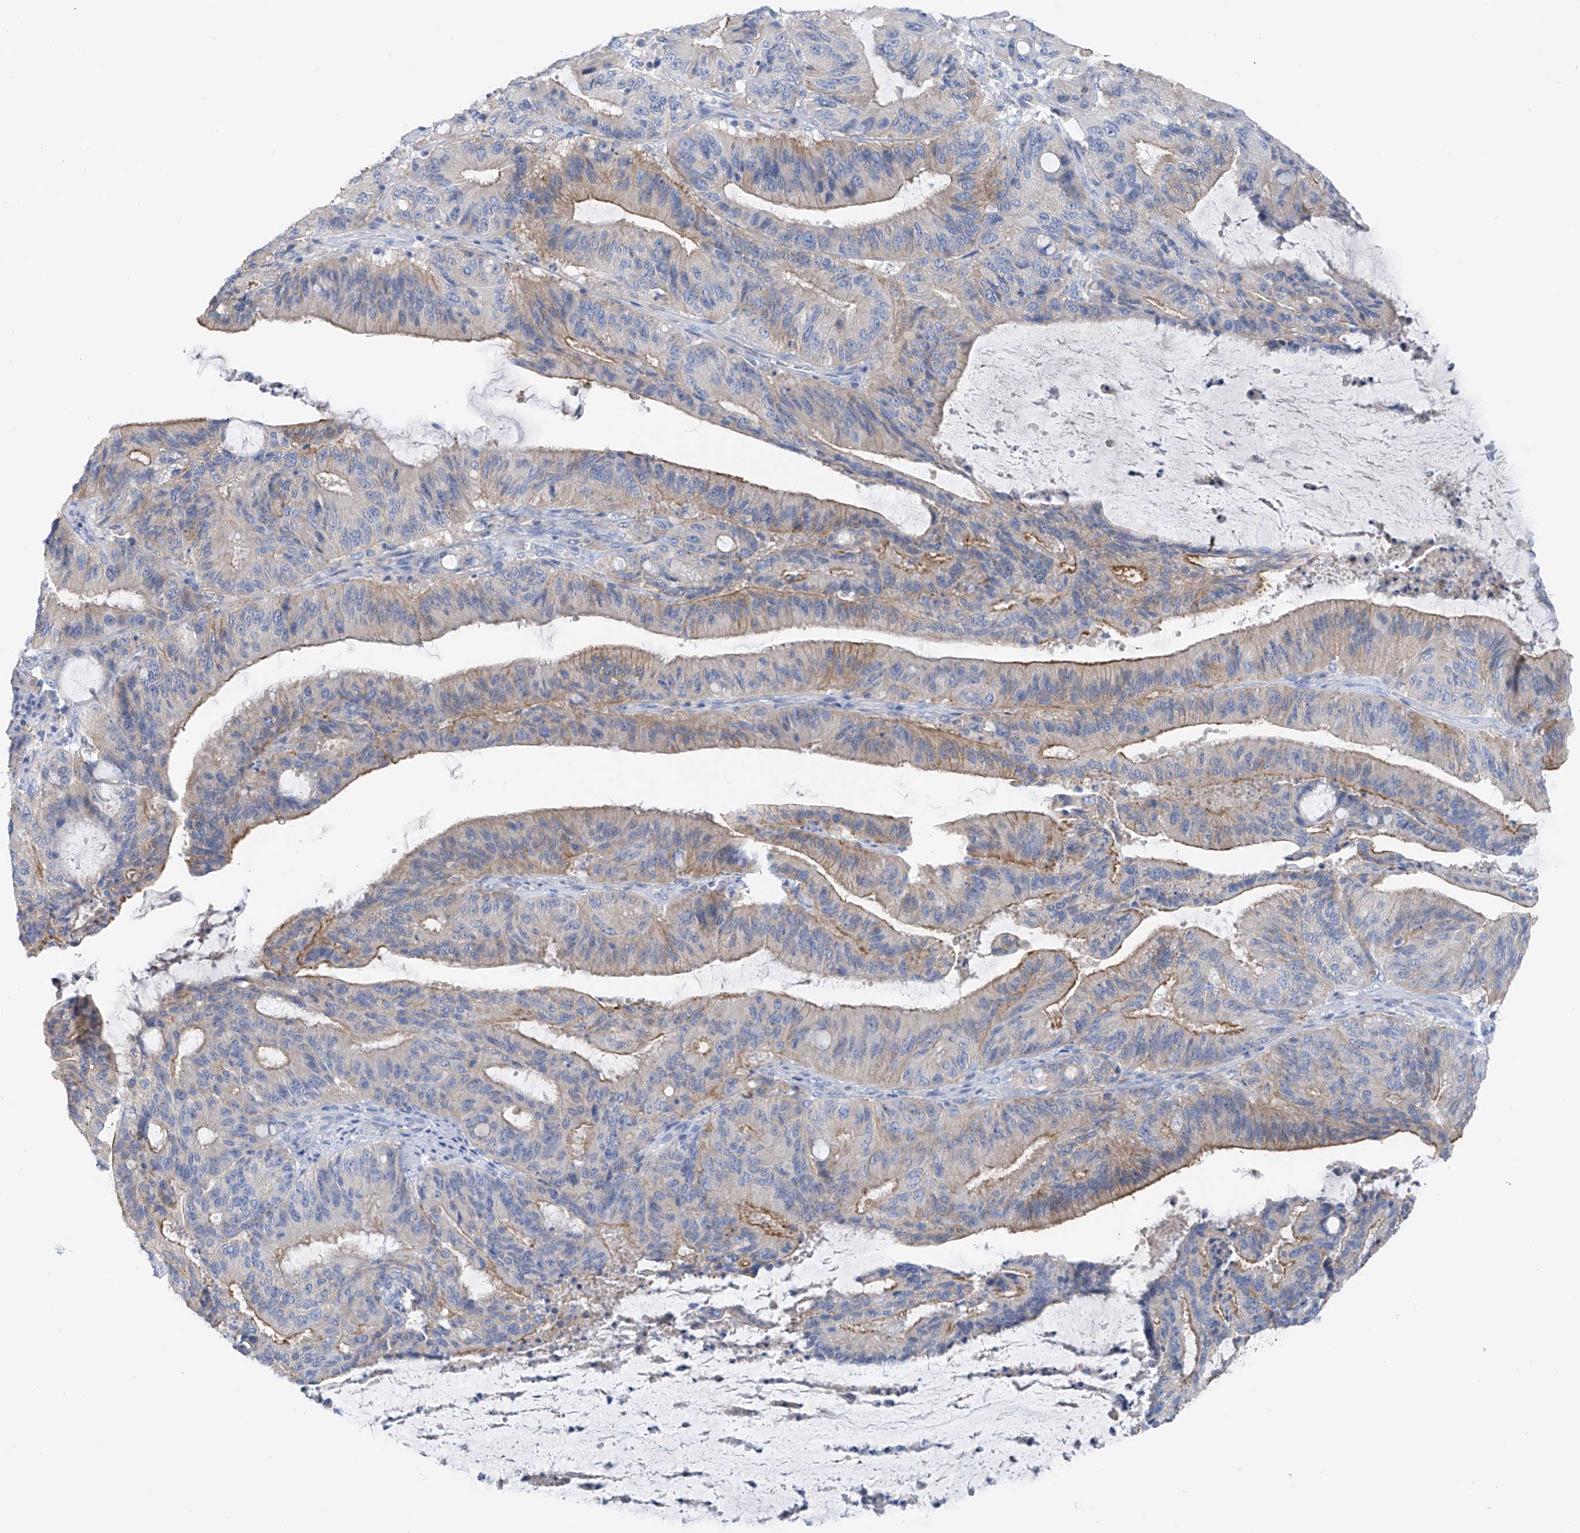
{"staining": {"intensity": "moderate", "quantity": "<25%", "location": "cytoplasmic/membranous"}, "tissue": "liver cancer", "cell_type": "Tumor cells", "image_type": "cancer", "snomed": [{"axis": "morphology", "description": "Normal tissue, NOS"}, {"axis": "morphology", "description": "Cholangiocarcinoma"}, {"axis": "topography", "description": "Liver"}, {"axis": "topography", "description": "Peripheral nerve tissue"}], "caption": "Tumor cells exhibit moderate cytoplasmic/membranous staining in approximately <25% of cells in cholangiocarcinoma (liver).", "gene": "POMGNT2", "patient": {"sex": "female", "age": 73}}